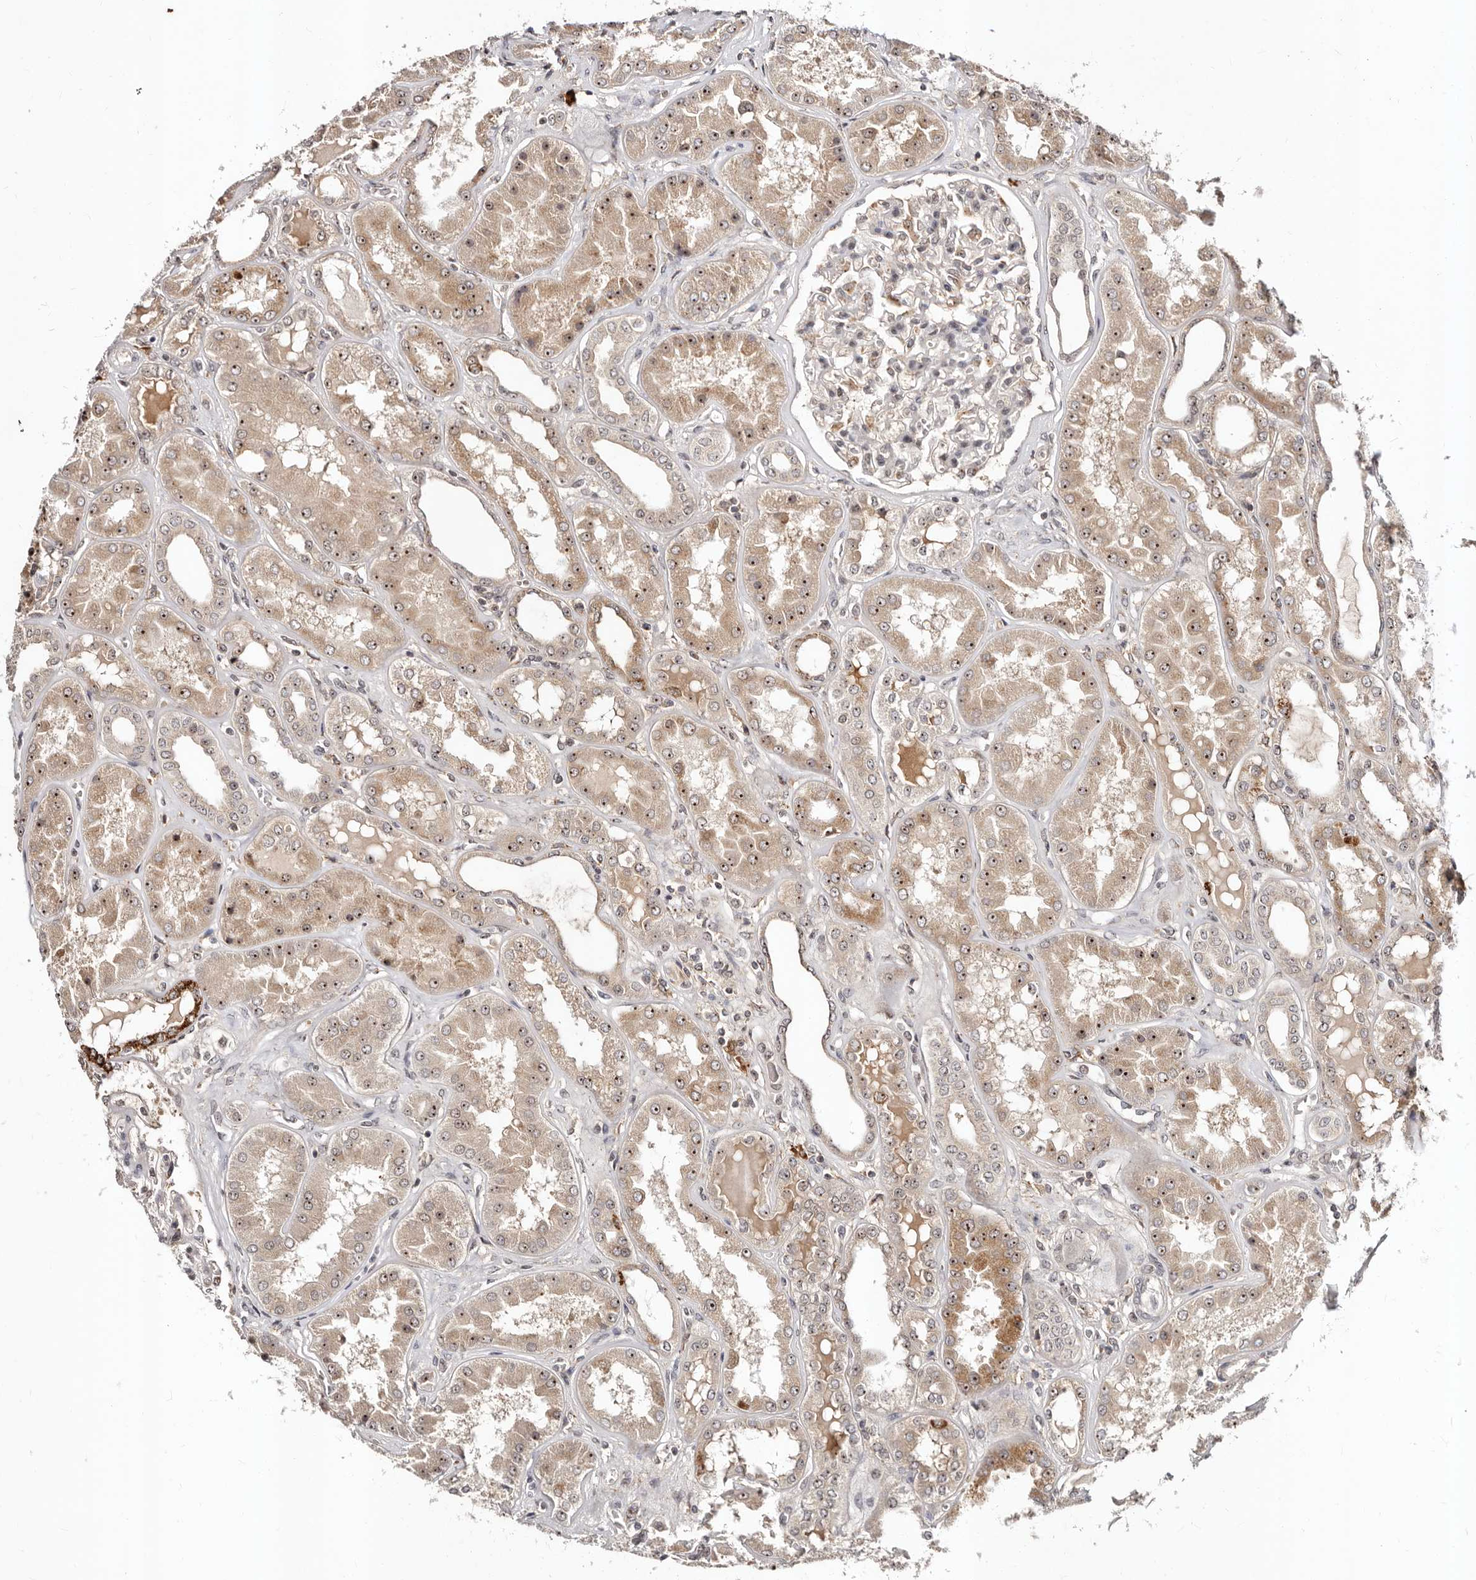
{"staining": {"intensity": "moderate", "quantity": ">75%", "location": "cytoplasmic/membranous,nuclear"}, "tissue": "kidney", "cell_type": "Cells in glomeruli", "image_type": "normal", "snomed": [{"axis": "morphology", "description": "Normal tissue, NOS"}, {"axis": "topography", "description": "Kidney"}], "caption": "Immunohistochemical staining of normal human kidney shows medium levels of moderate cytoplasmic/membranous,nuclear positivity in approximately >75% of cells in glomeruli. (DAB IHC, brown staining for protein, blue staining for nuclei).", "gene": "APOL6", "patient": {"sex": "female", "age": 56}}